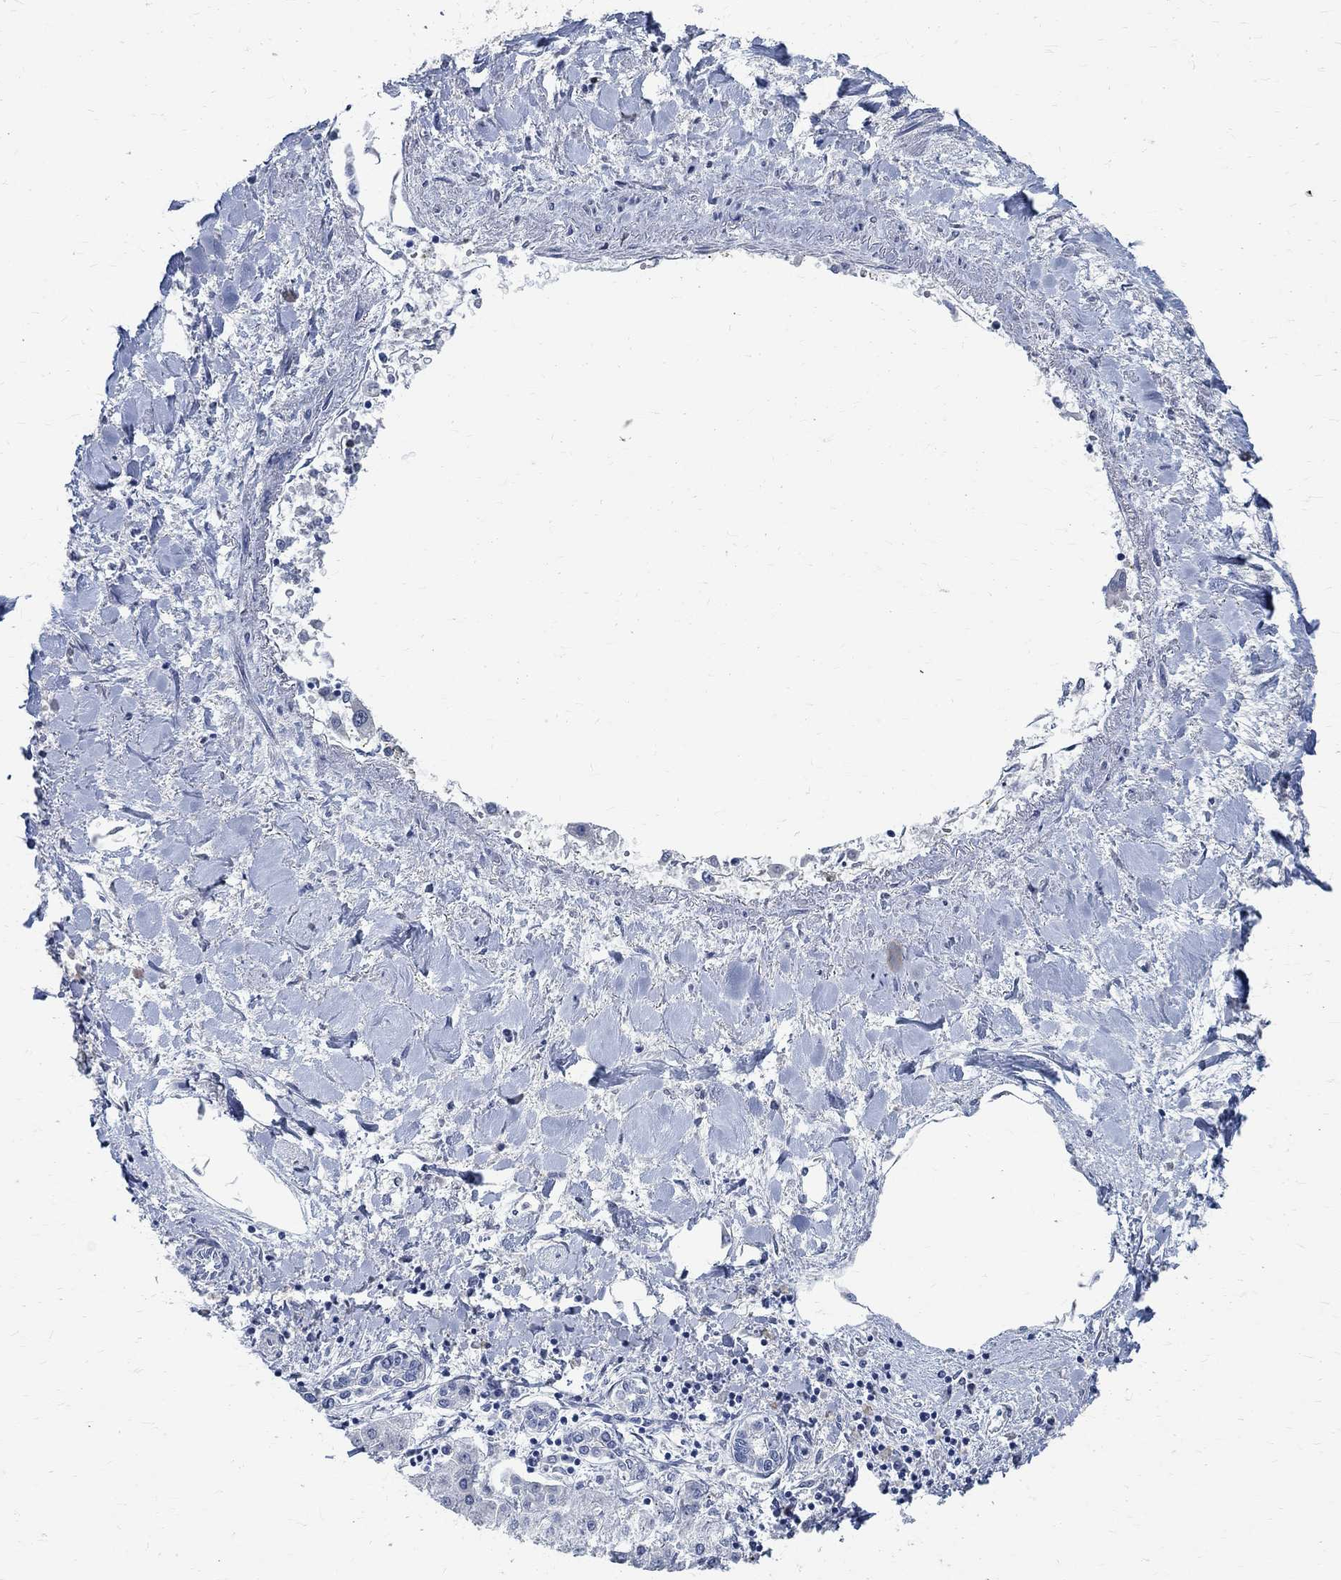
{"staining": {"intensity": "negative", "quantity": "none", "location": "none"}, "tissue": "liver cancer", "cell_type": "Tumor cells", "image_type": "cancer", "snomed": [{"axis": "morphology", "description": "Cholangiocarcinoma"}, {"axis": "topography", "description": "Liver"}], "caption": "A photomicrograph of liver cancer stained for a protein displays no brown staining in tumor cells. (Brightfield microscopy of DAB (3,3'-diaminobenzidine) immunohistochemistry at high magnification).", "gene": "TMEM221", "patient": {"sex": "female", "age": 64}}